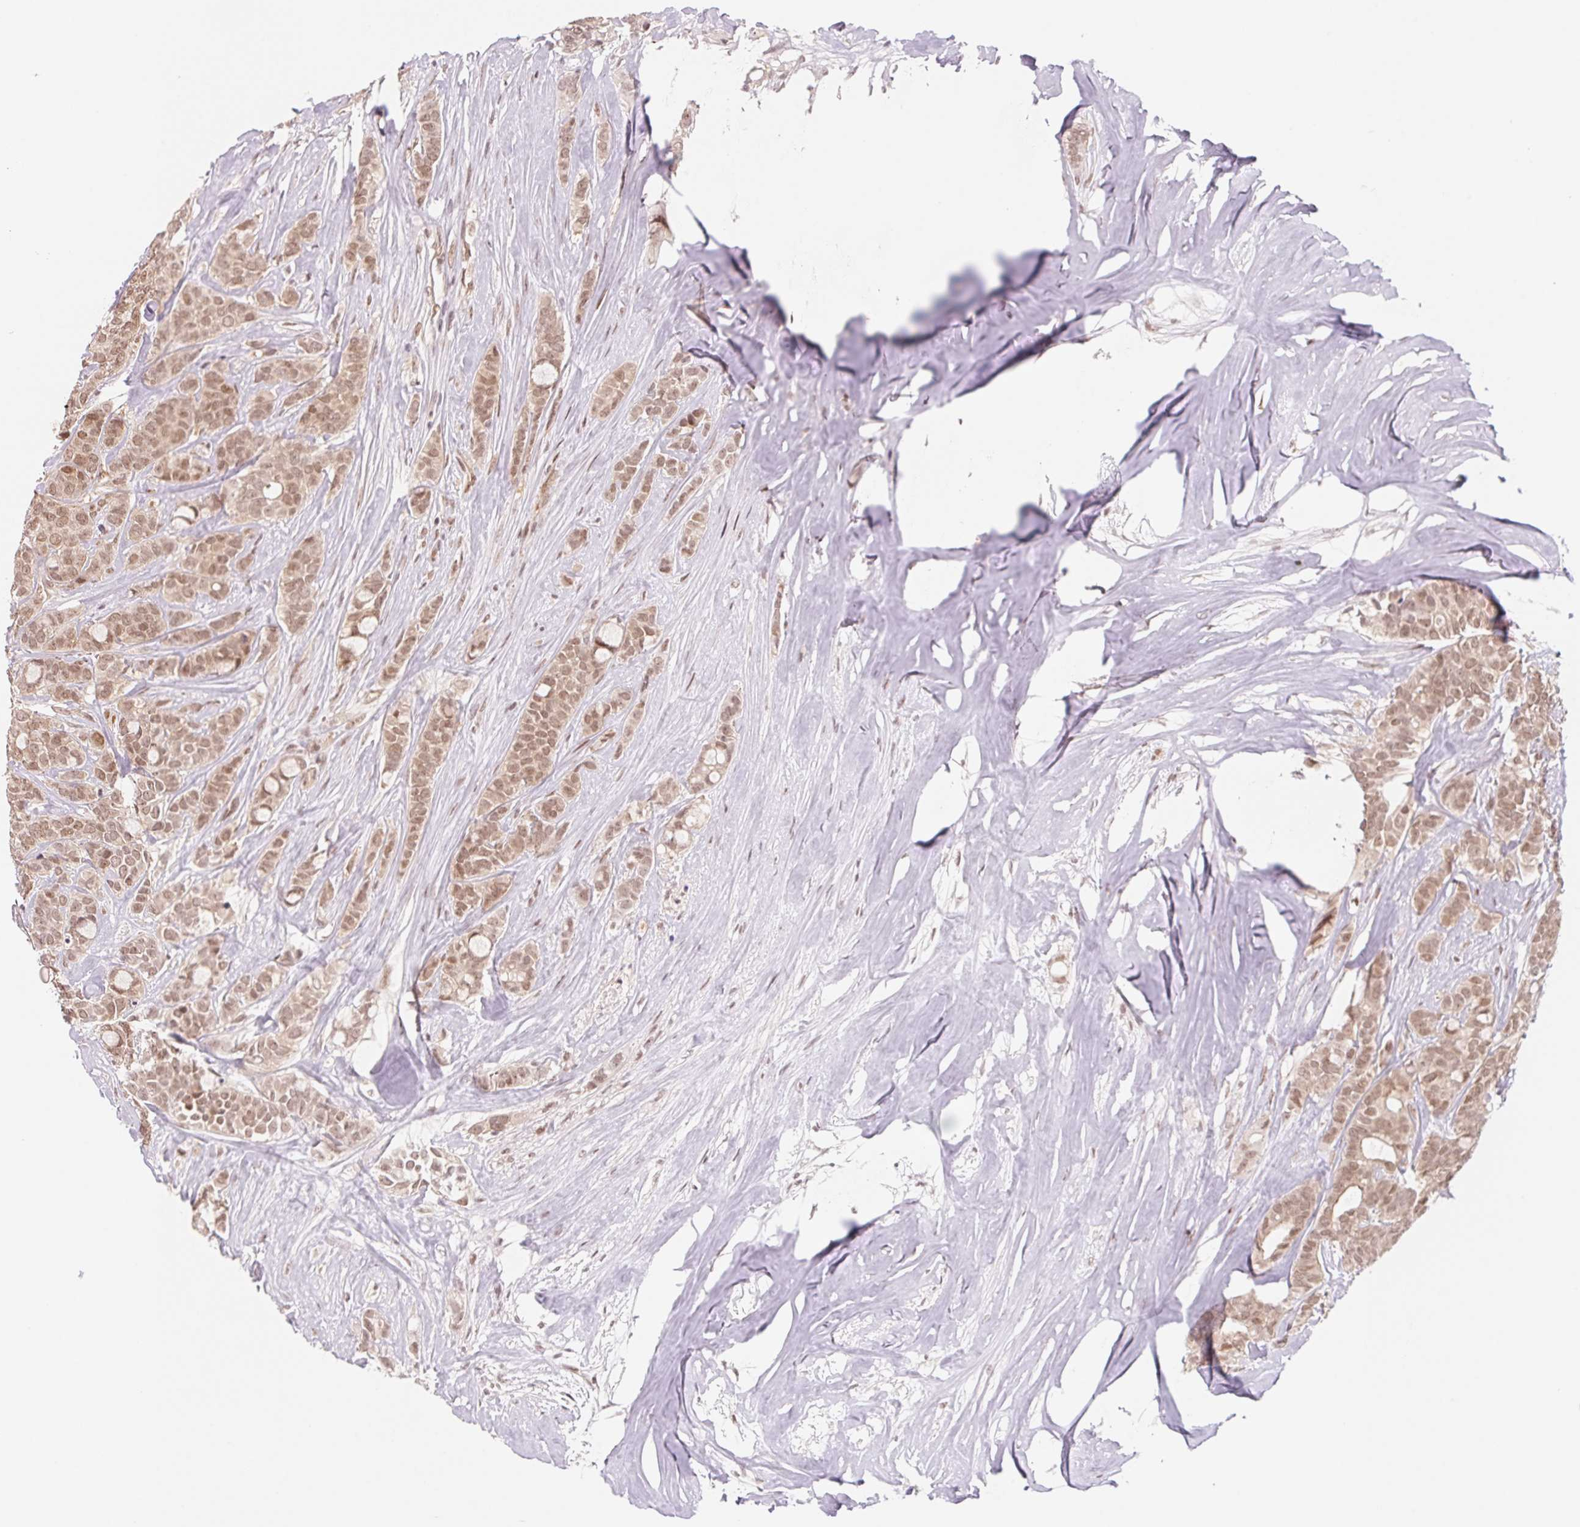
{"staining": {"intensity": "moderate", "quantity": ">75%", "location": "cytoplasmic/membranous,nuclear"}, "tissue": "breast cancer", "cell_type": "Tumor cells", "image_type": "cancer", "snomed": [{"axis": "morphology", "description": "Duct carcinoma"}, {"axis": "topography", "description": "Breast"}], "caption": "Protein expression analysis of human breast cancer reveals moderate cytoplasmic/membranous and nuclear staining in approximately >75% of tumor cells.", "gene": "DNAJB6", "patient": {"sex": "female", "age": 84}}